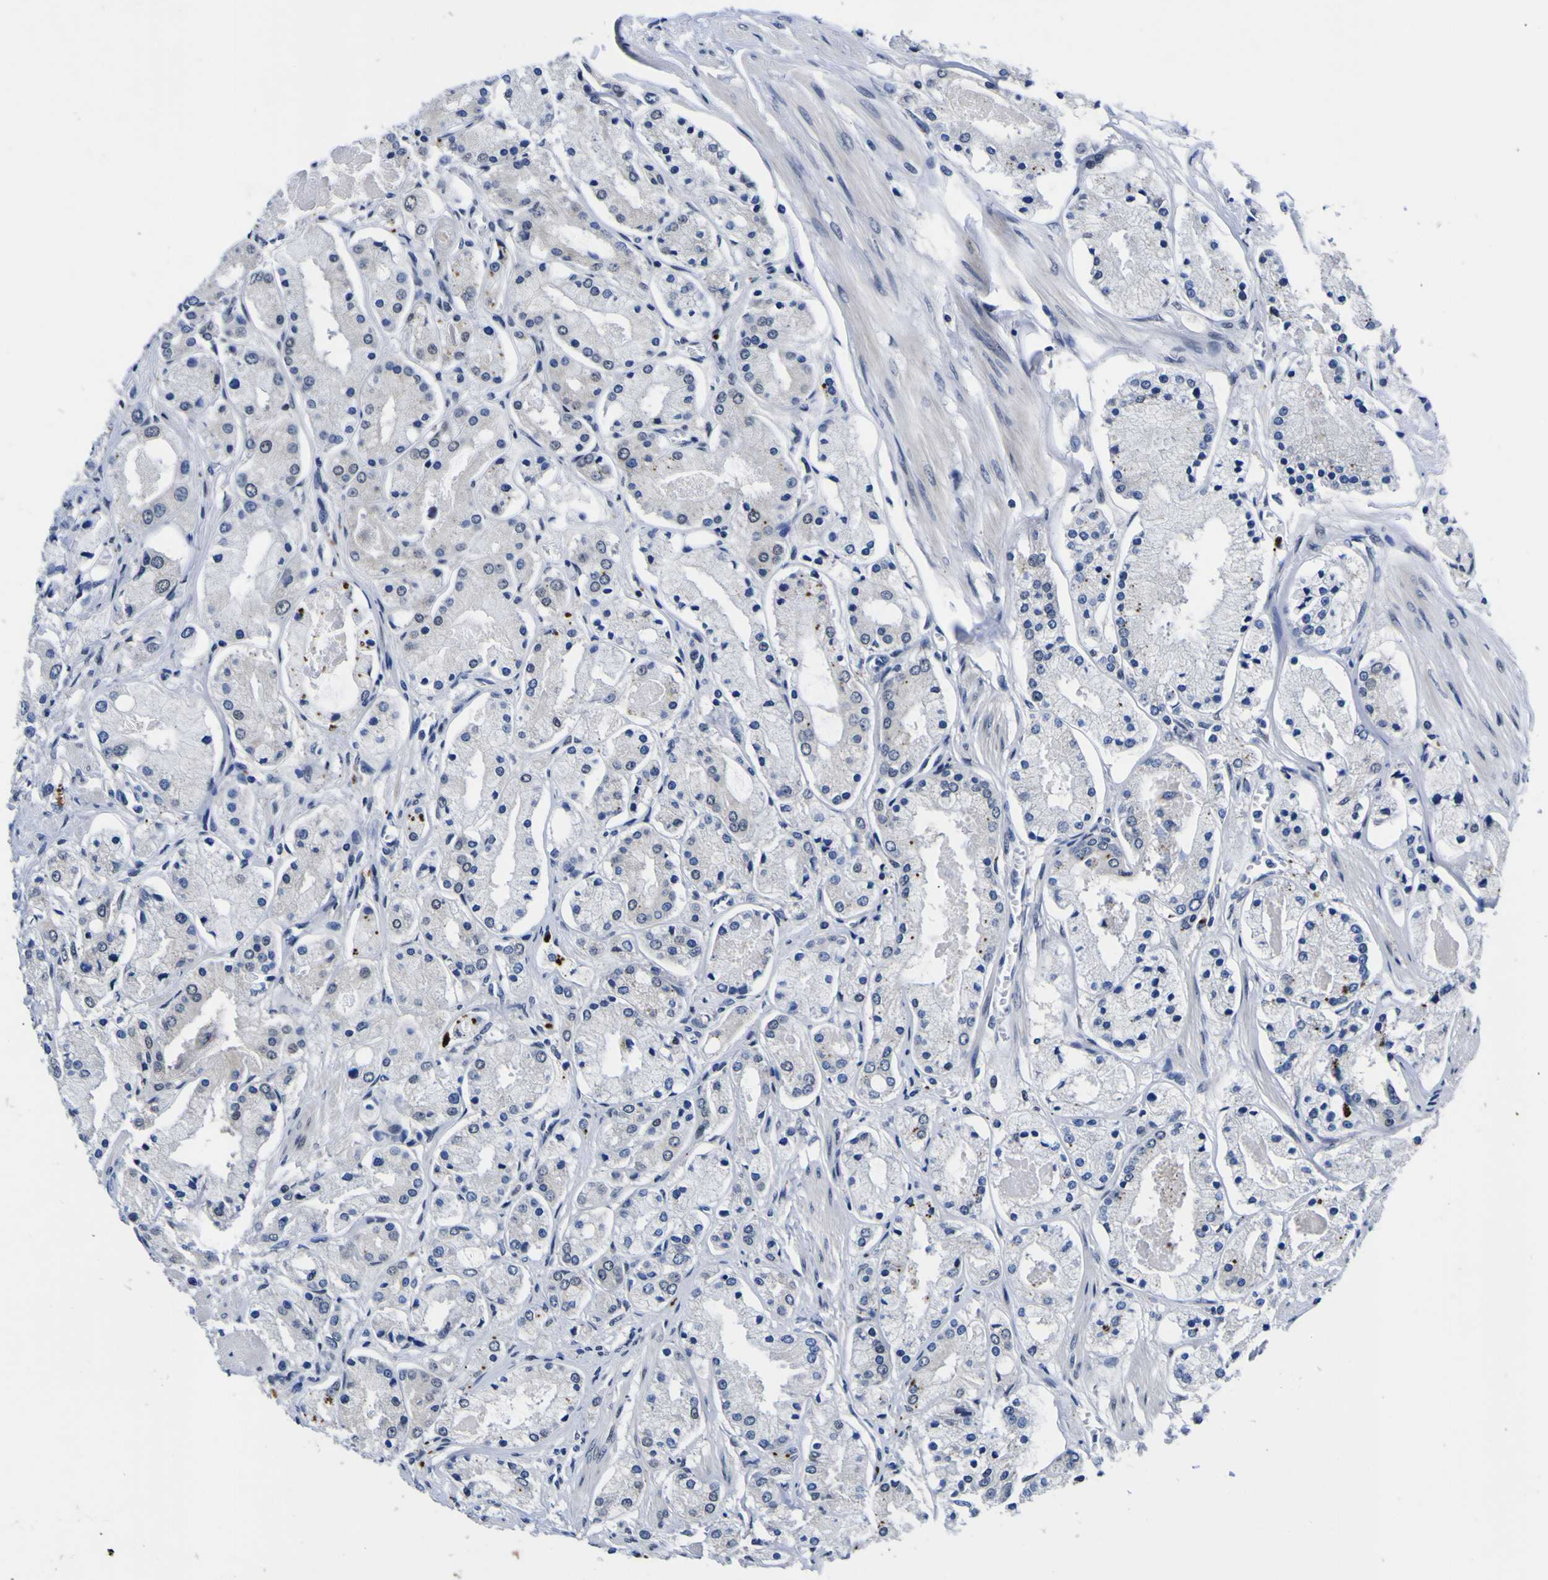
{"staining": {"intensity": "negative", "quantity": "none", "location": "none"}, "tissue": "prostate cancer", "cell_type": "Tumor cells", "image_type": "cancer", "snomed": [{"axis": "morphology", "description": "Adenocarcinoma, High grade"}, {"axis": "topography", "description": "Prostate"}], "caption": "High power microscopy micrograph of an immunohistochemistry histopathology image of prostate cancer (adenocarcinoma (high-grade)), revealing no significant positivity in tumor cells. Nuclei are stained in blue.", "gene": "IGFLR1", "patient": {"sex": "male", "age": 66}}